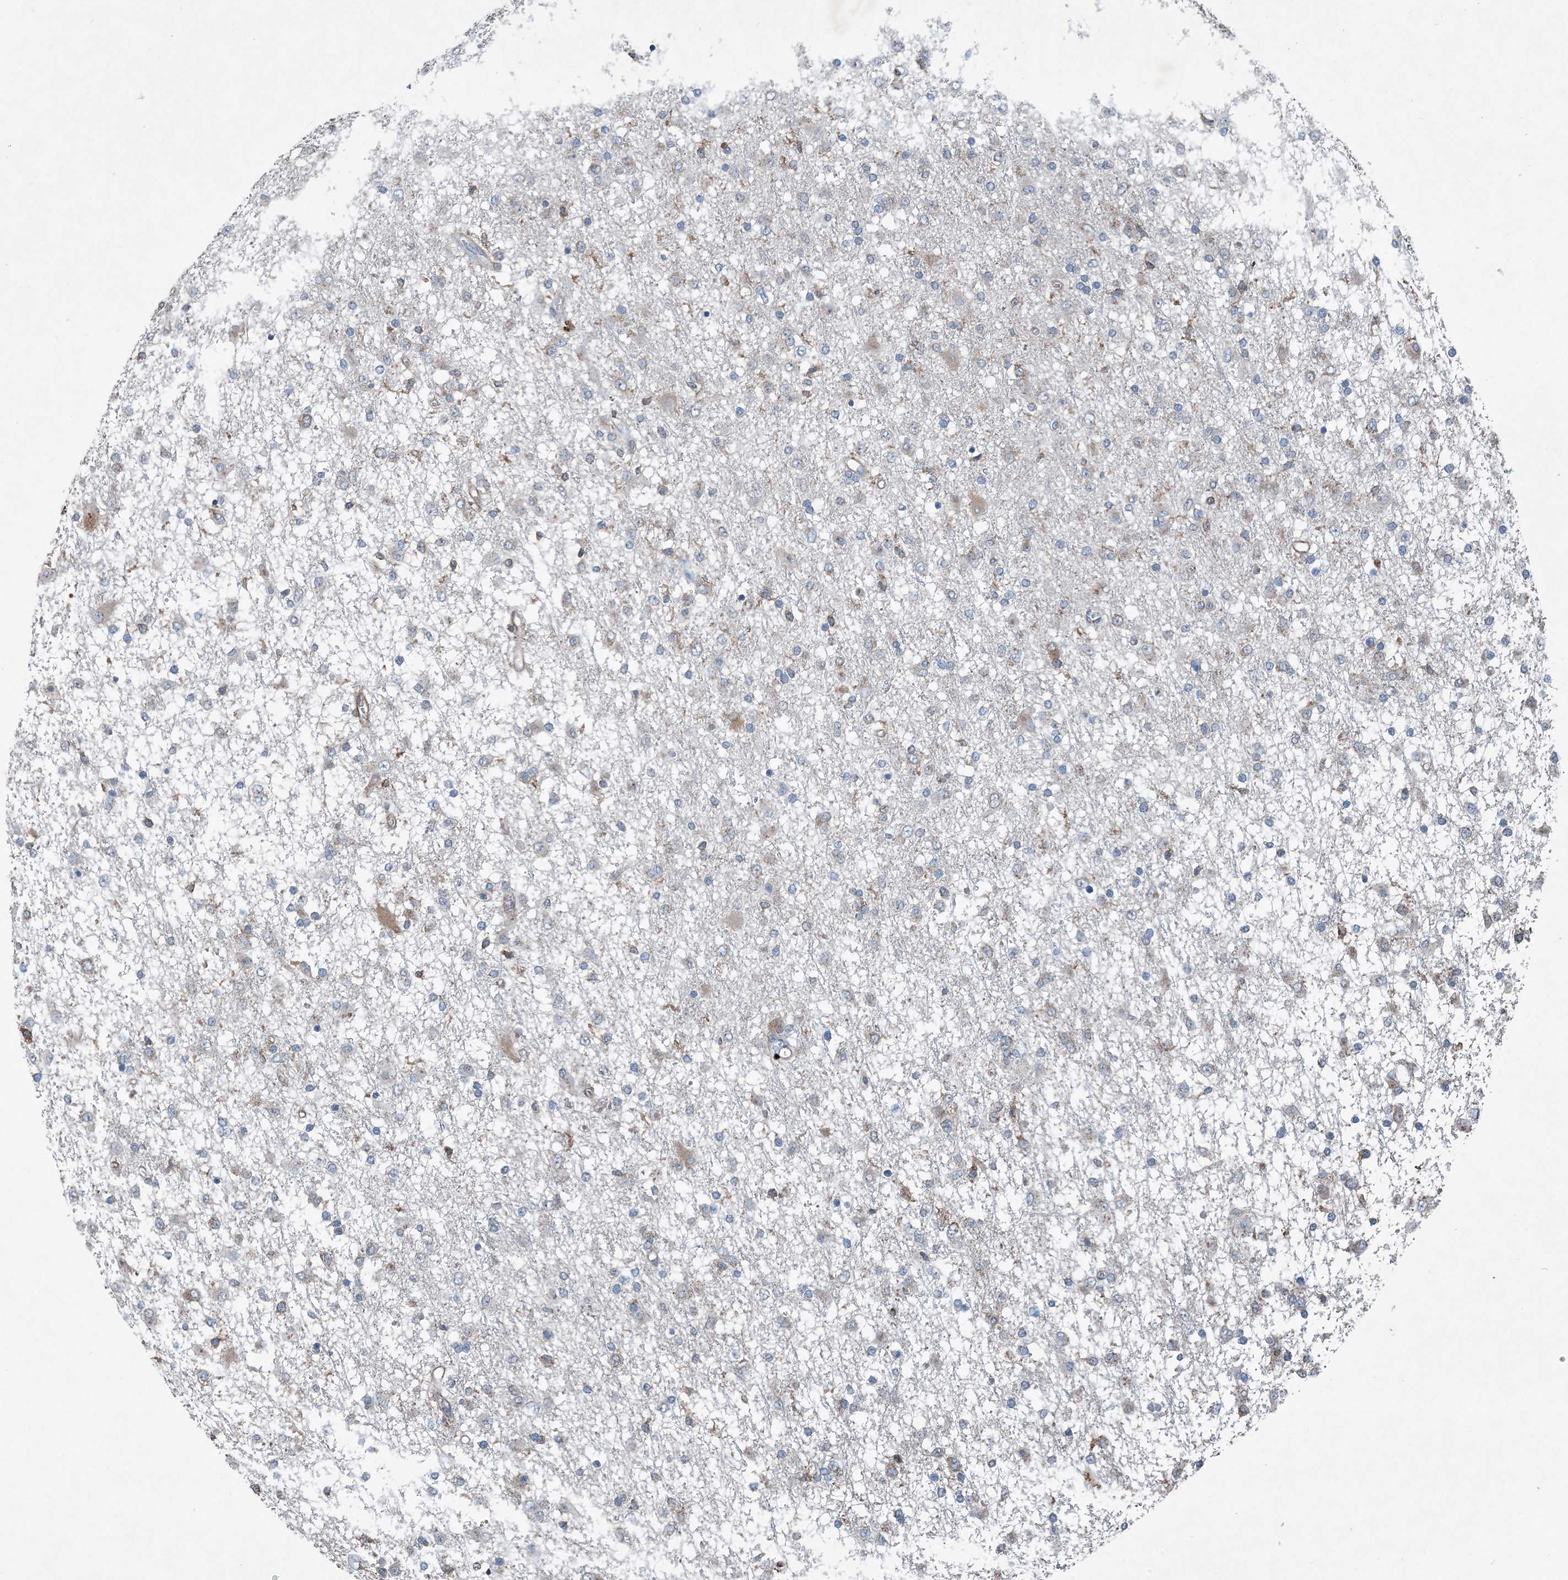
{"staining": {"intensity": "negative", "quantity": "none", "location": "none"}, "tissue": "glioma", "cell_type": "Tumor cells", "image_type": "cancer", "snomed": [{"axis": "morphology", "description": "Glioma, malignant, Low grade"}, {"axis": "topography", "description": "Brain"}], "caption": "IHC image of human glioma stained for a protein (brown), which demonstrates no positivity in tumor cells.", "gene": "DGUOK", "patient": {"sex": "male", "age": 65}}